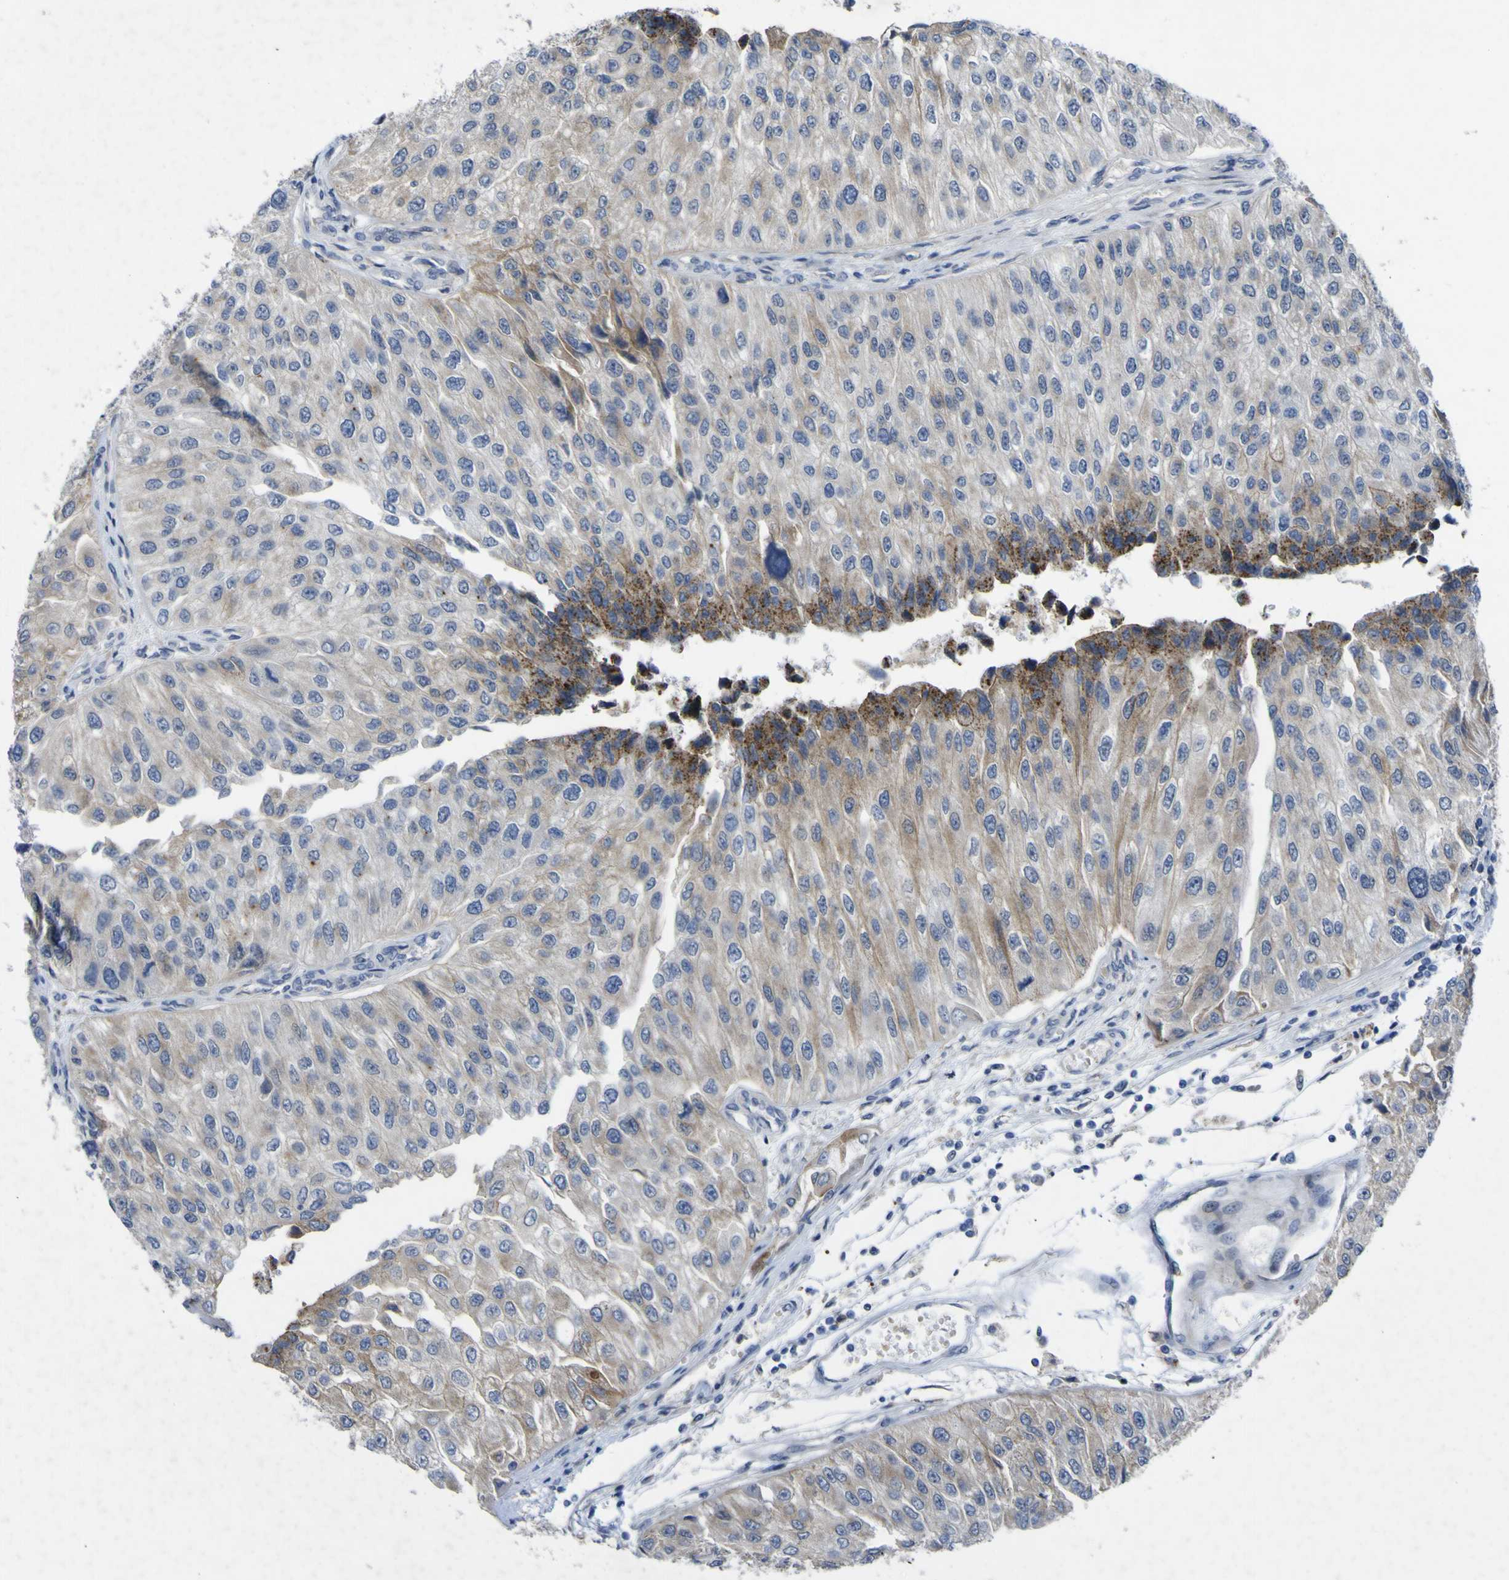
{"staining": {"intensity": "weak", "quantity": "<25%", "location": "cytoplasmic/membranous"}, "tissue": "urothelial cancer", "cell_type": "Tumor cells", "image_type": "cancer", "snomed": [{"axis": "morphology", "description": "Urothelial carcinoma, High grade"}, {"axis": "topography", "description": "Kidney"}, {"axis": "topography", "description": "Urinary bladder"}], "caption": "Immunohistochemistry (IHC) photomicrograph of high-grade urothelial carcinoma stained for a protein (brown), which displays no expression in tumor cells. (Brightfield microscopy of DAB immunohistochemistry at high magnification).", "gene": "NAV1", "patient": {"sex": "male", "age": 77}}